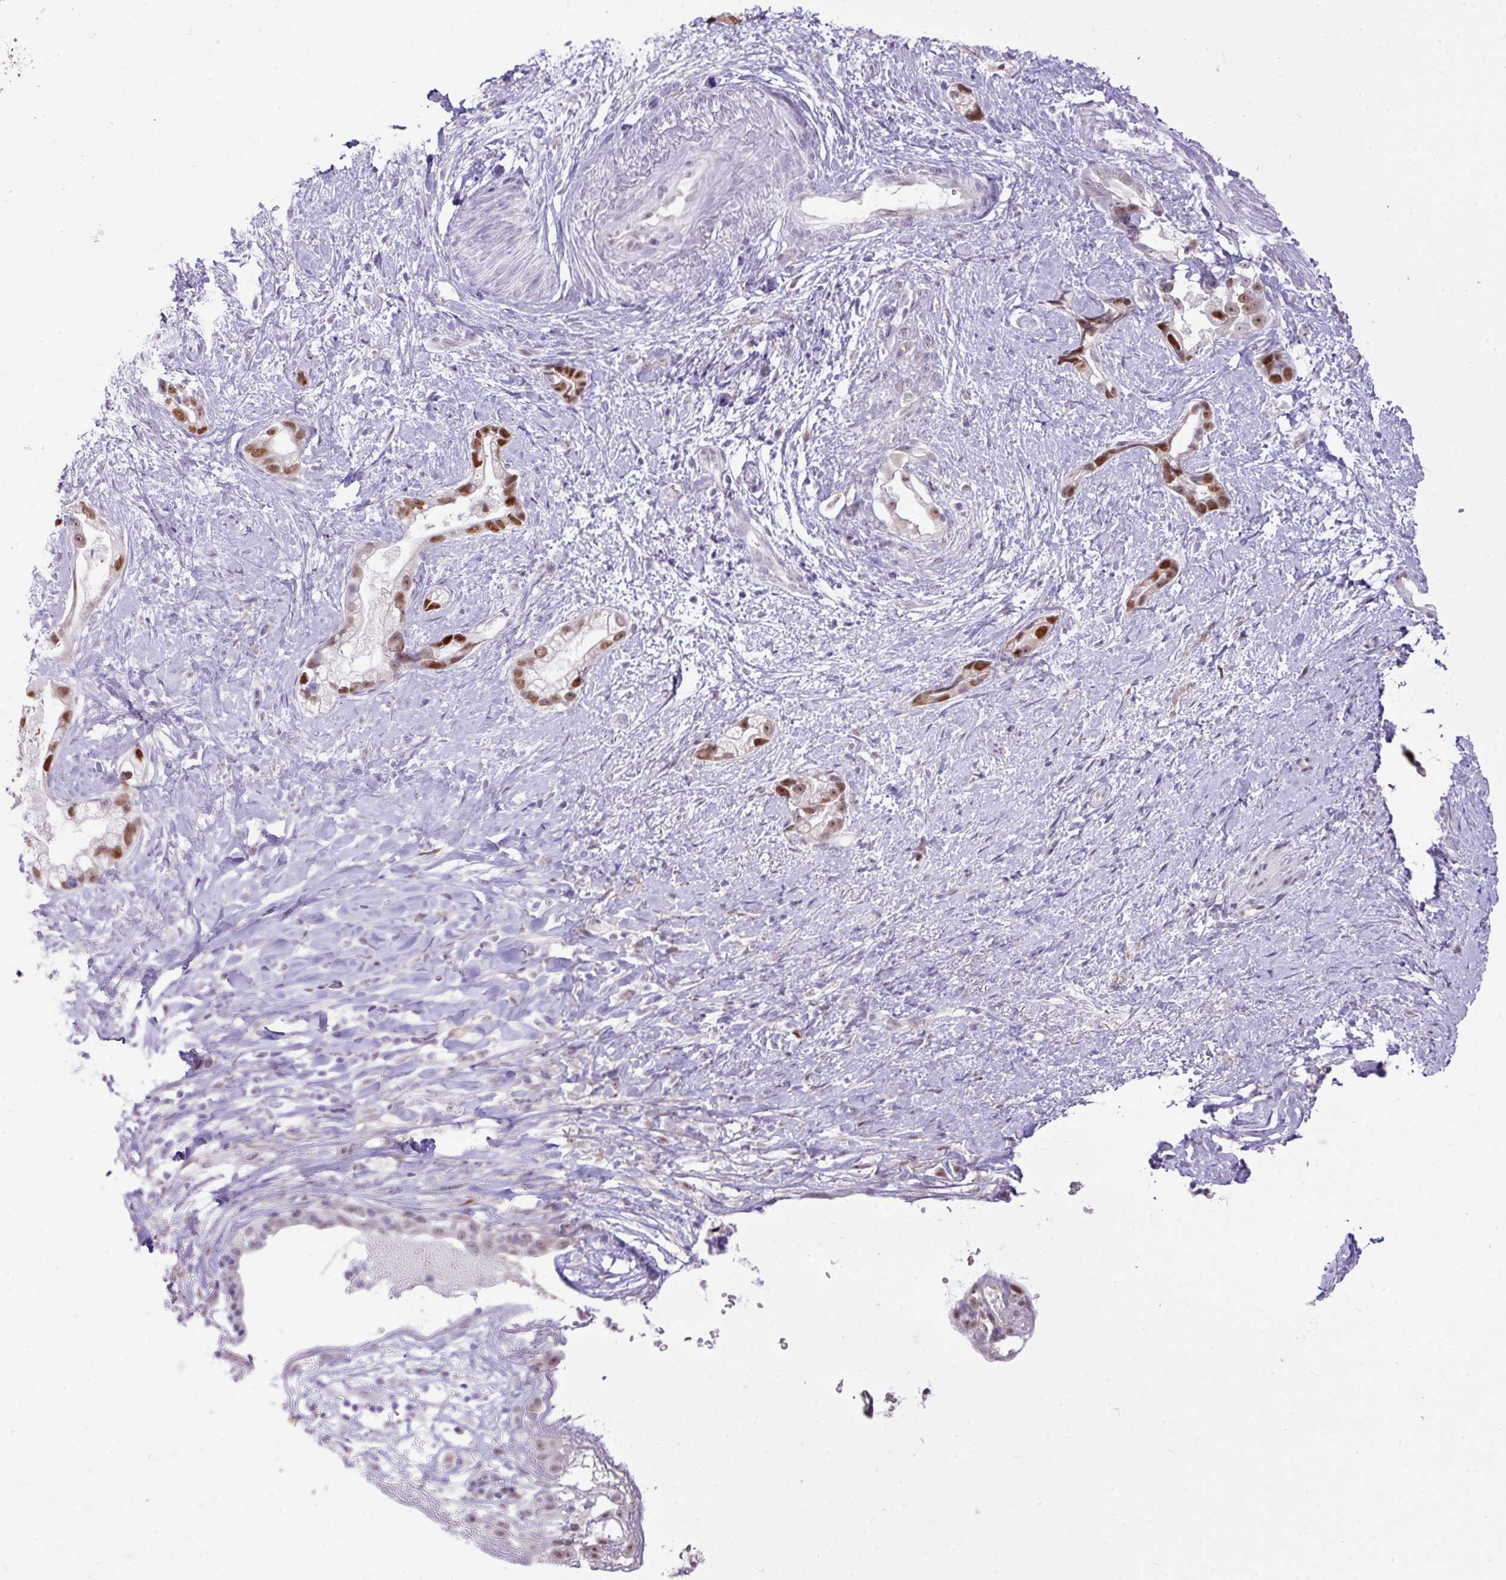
{"staining": {"intensity": "moderate", "quantity": ">75%", "location": "nuclear"}, "tissue": "stomach cancer", "cell_type": "Tumor cells", "image_type": "cancer", "snomed": [{"axis": "morphology", "description": "Adenocarcinoma, NOS"}, {"axis": "topography", "description": "Stomach"}], "caption": "About >75% of tumor cells in stomach adenocarcinoma demonstrate moderate nuclear protein staining as visualized by brown immunohistochemical staining.", "gene": "ELOA2", "patient": {"sex": "male", "age": 55}}